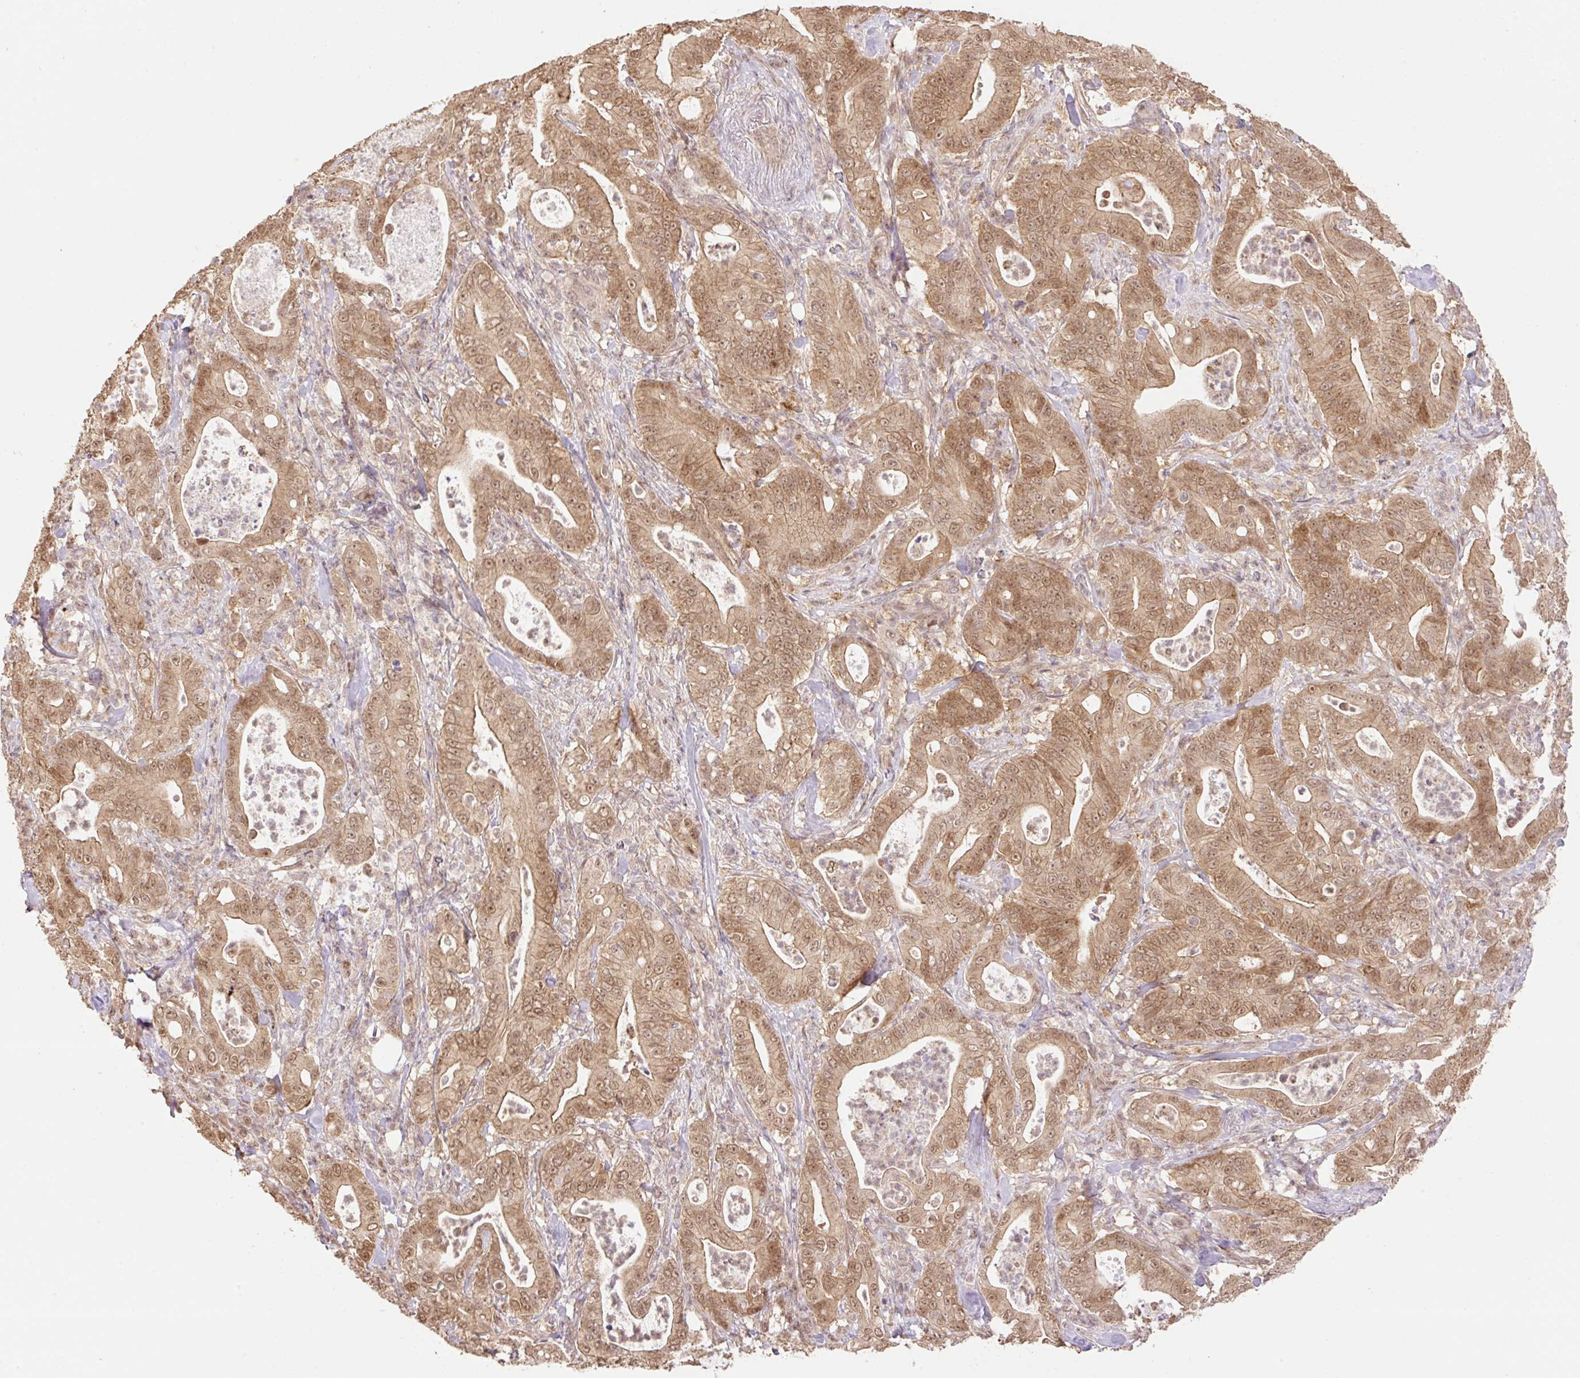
{"staining": {"intensity": "moderate", "quantity": ">75%", "location": "cytoplasmic/membranous,nuclear"}, "tissue": "pancreatic cancer", "cell_type": "Tumor cells", "image_type": "cancer", "snomed": [{"axis": "morphology", "description": "Adenocarcinoma, NOS"}, {"axis": "topography", "description": "Pancreas"}], "caption": "Pancreatic adenocarcinoma was stained to show a protein in brown. There is medium levels of moderate cytoplasmic/membranous and nuclear positivity in about >75% of tumor cells.", "gene": "VPS25", "patient": {"sex": "male", "age": 71}}